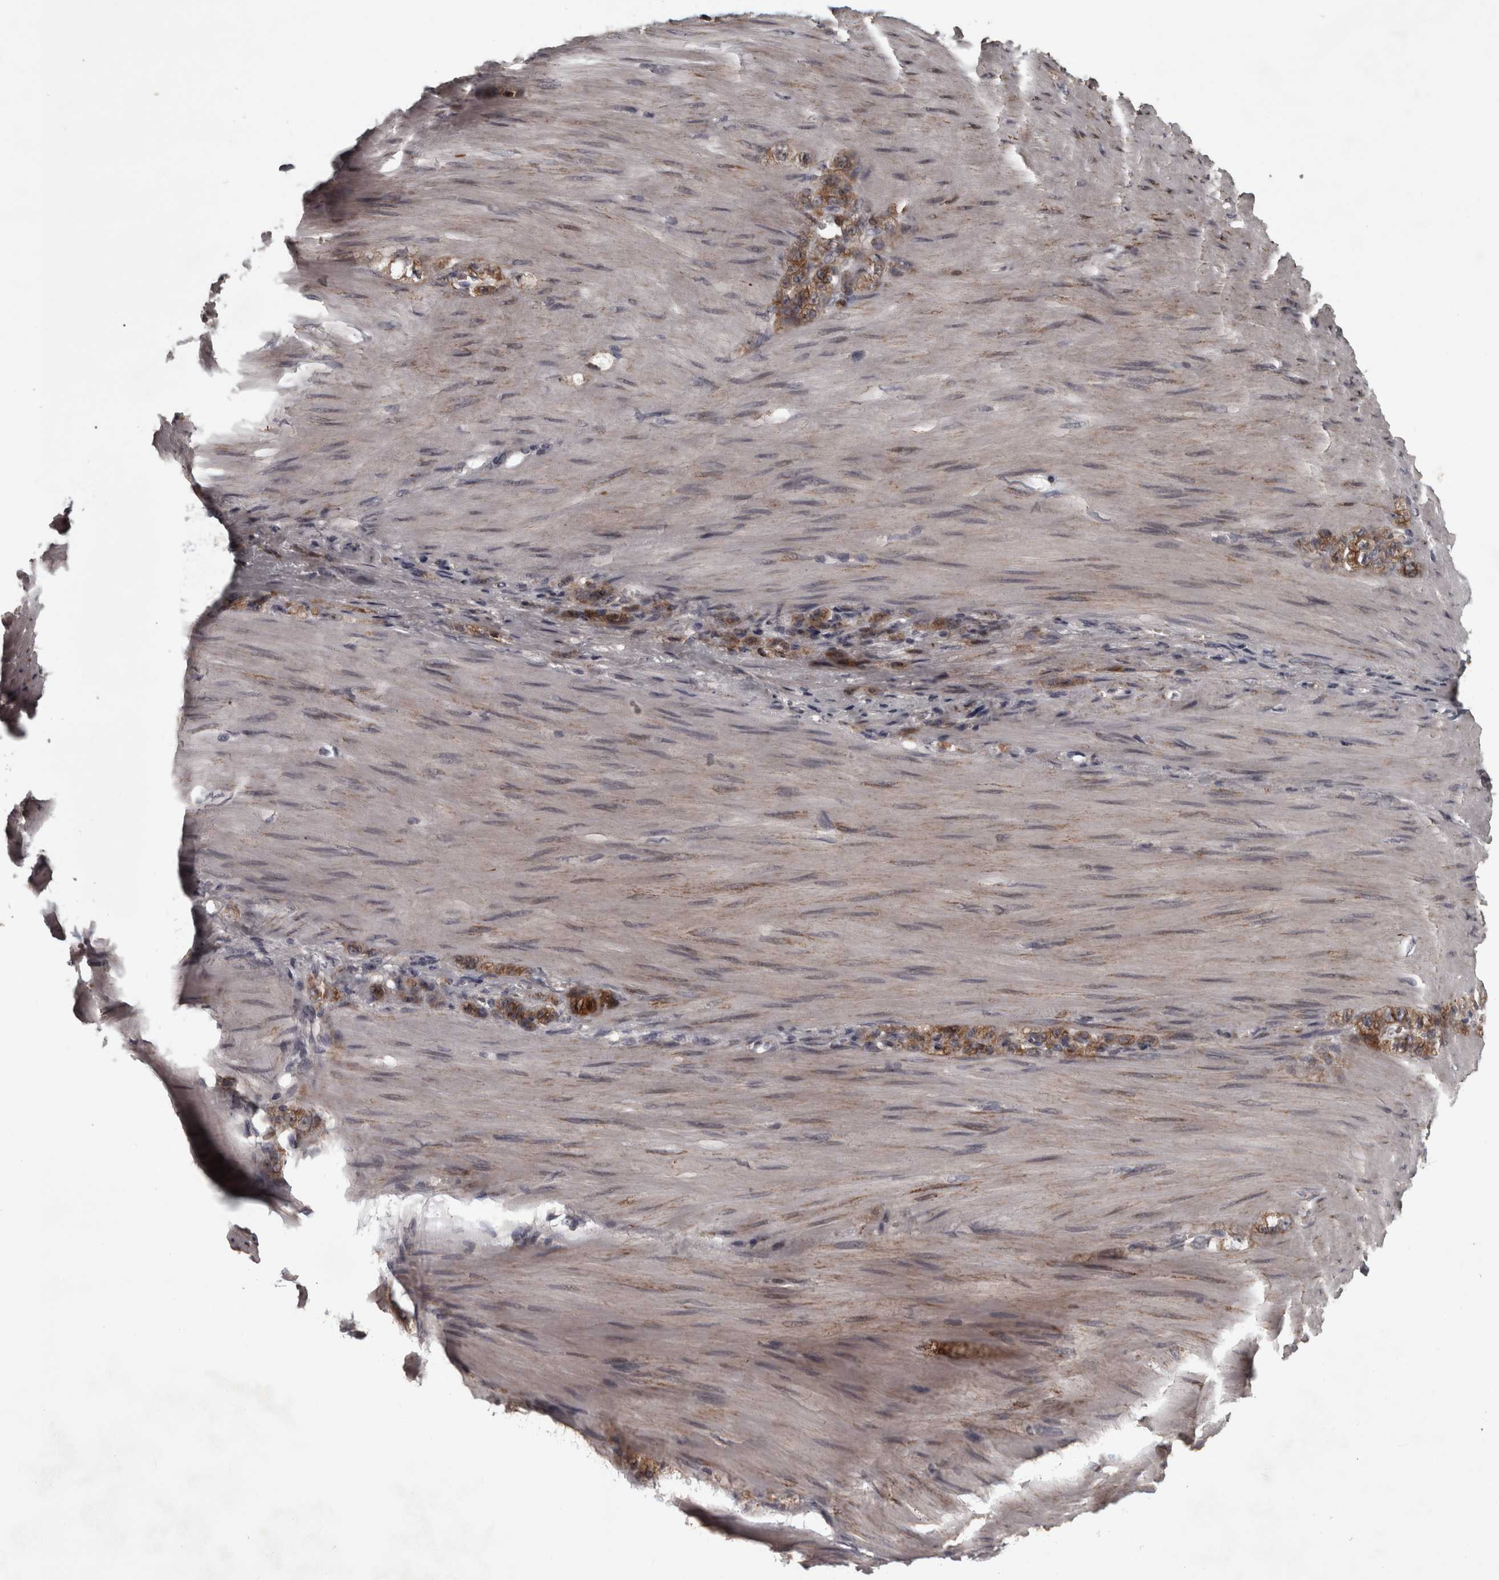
{"staining": {"intensity": "moderate", "quantity": ">75%", "location": "cytoplasmic/membranous"}, "tissue": "stomach cancer", "cell_type": "Tumor cells", "image_type": "cancer", "snomed": [{"axis": "morphology", "description": "Normal tissue, NOS"}, {"axis": "morphology", "description": "Adenocarcinoma, NOS"}, {"axis": "topography", "description": "Stomach"}], "caption": "An immunohistochemistry (IHC) micrograph of tumor tissue is shown. Protein staining in brown highlights moderate cytoplasmic/membranous positivity in stomach cancer within tumor cells.", "gene": "PCDH17", "patient": {"sex": "male", "age": 82}}